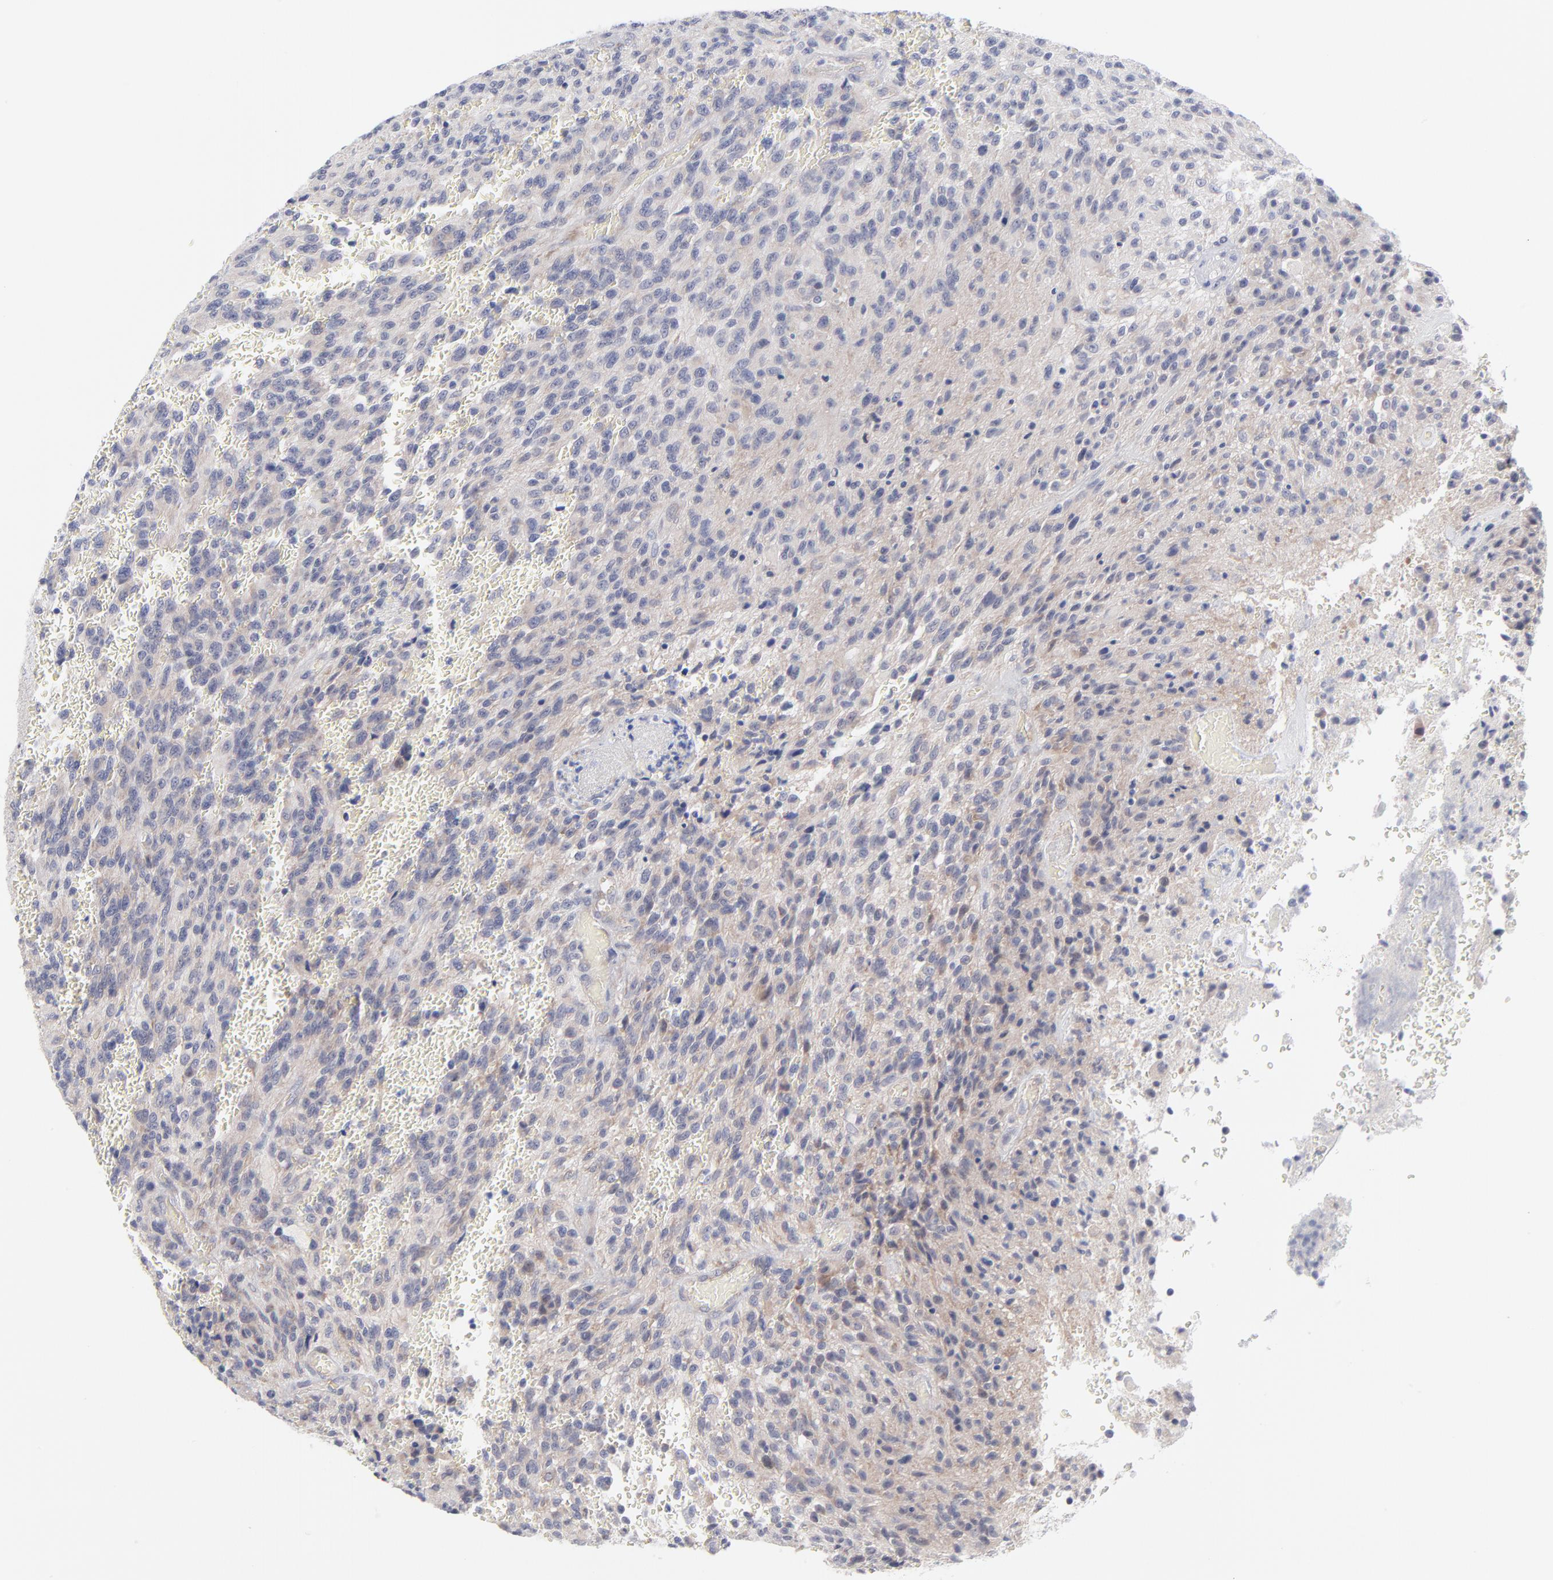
{"staining": {"intensity": "negative", "quantity": "none", "location": "none"}, "tissue": "glioma", "cell_type": "Tumor cells", "image_type": "cancer", "snomed": [{"axis": "morphology", "description": "Normal tissue, NOS"}, {"axis": "morphology", "description": "Glioma, malignant, High grade"}, {"axis": "topography", "description": "Cerebral cortex"}], "caption": "DAB (3,3'-diaminobenzidine) immunohistochemical staining of glioma reveals no significant positivity in tumor cells. (Stains: DAB (3,3'-diaminobenzidine) immunohistochemistry with hematoxylin counter stain, Microscopy: brightfield microscopy at high magnification).", "gene": "RPS24", "patient": {"sex": "male", "age": 56}}